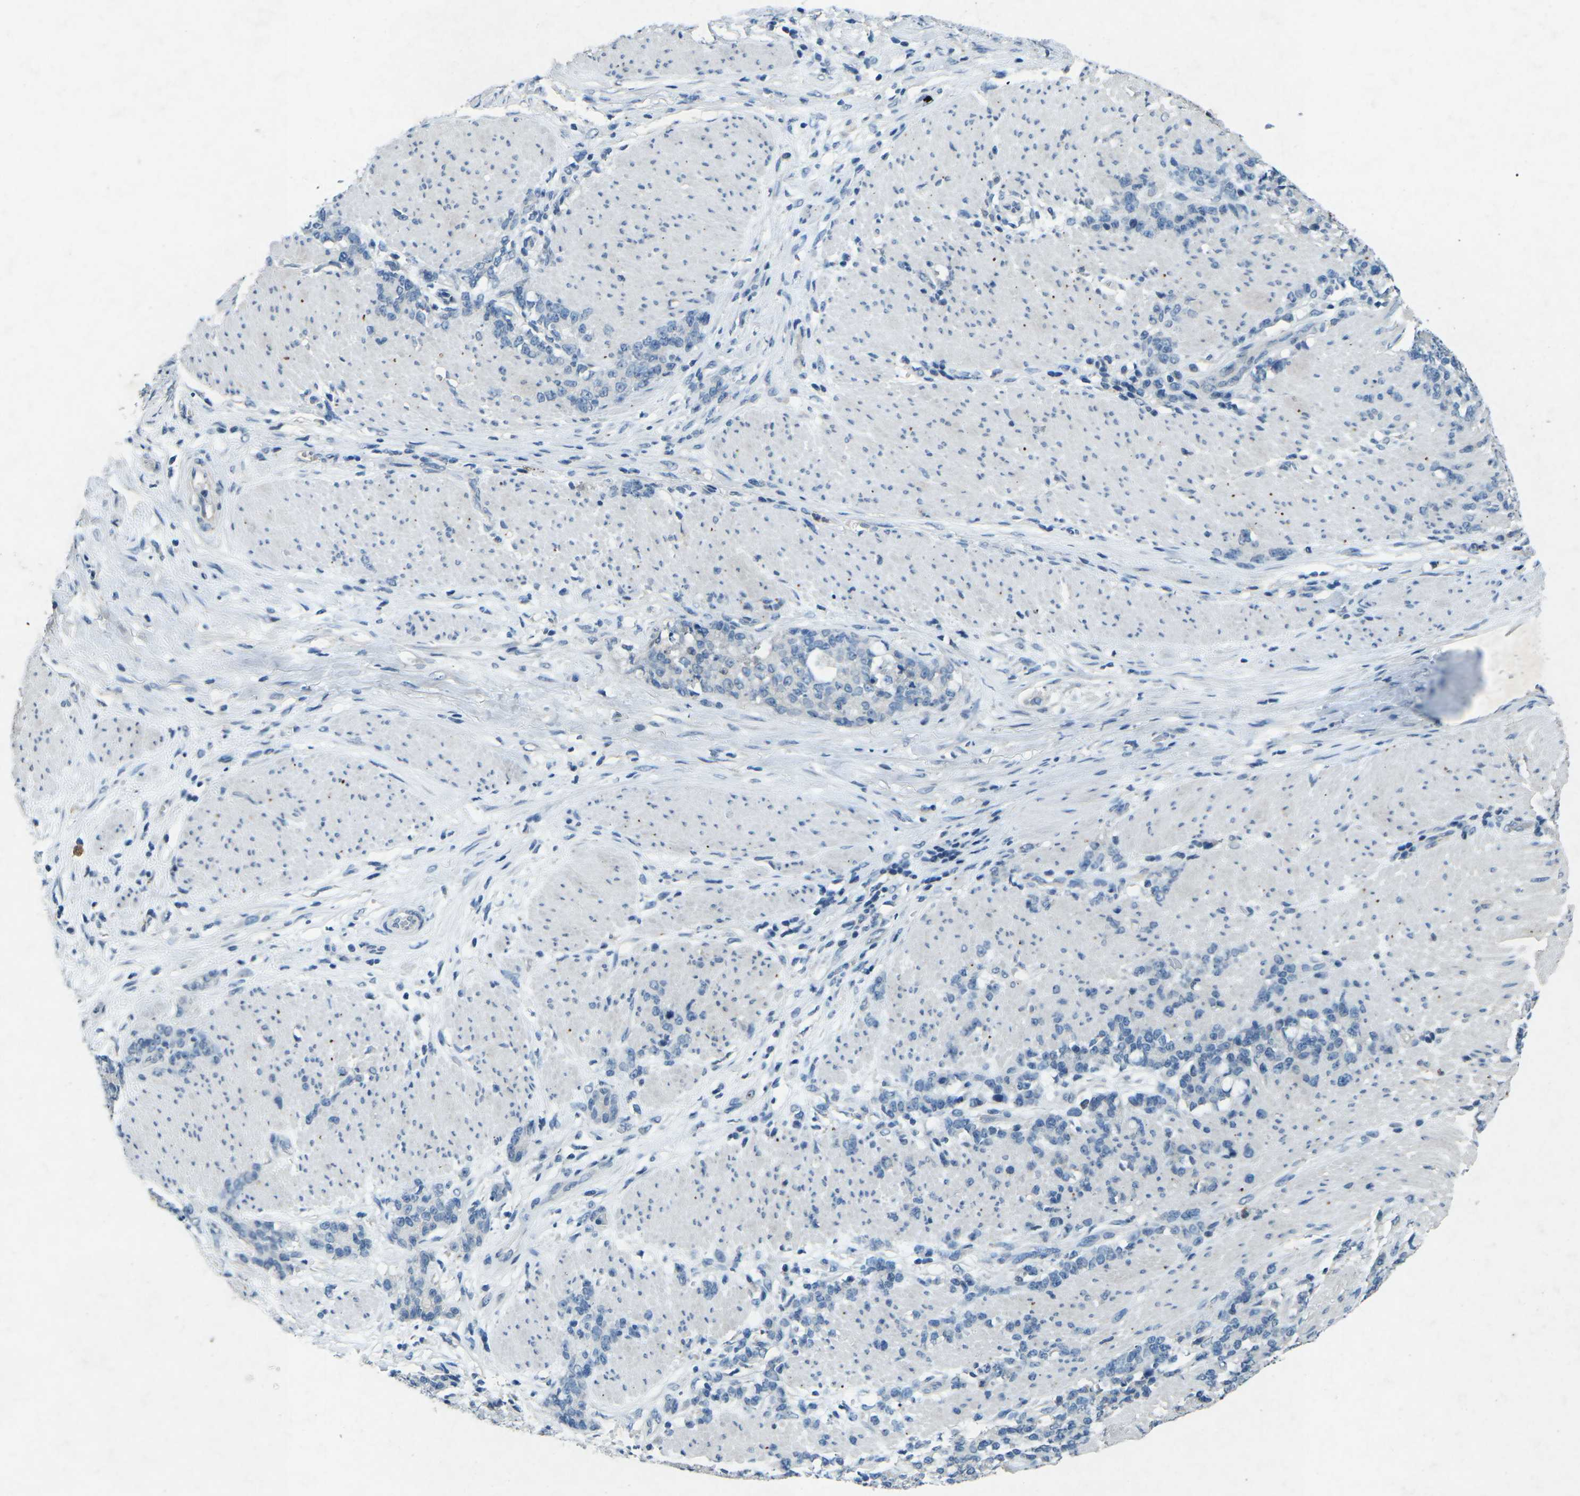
{"staining": {"intensity": "negative", "quantity": "none", "location": "none"}, "tissue": "stomach cancer", "cell_type": "Tumor cells", "image_type": "cancer", "snomed": [{"axis": "morphology", "description": "Adenocarcinoma, NOS"}, {"axis": "topography", "description": "Stomach, lower"}], "caption": "The micrograph reveals no significant expression in tumor cells of adenocarcinoma (stomach).", "gene": "A1BG", "patient": {"sex": "male", "age": 88}}